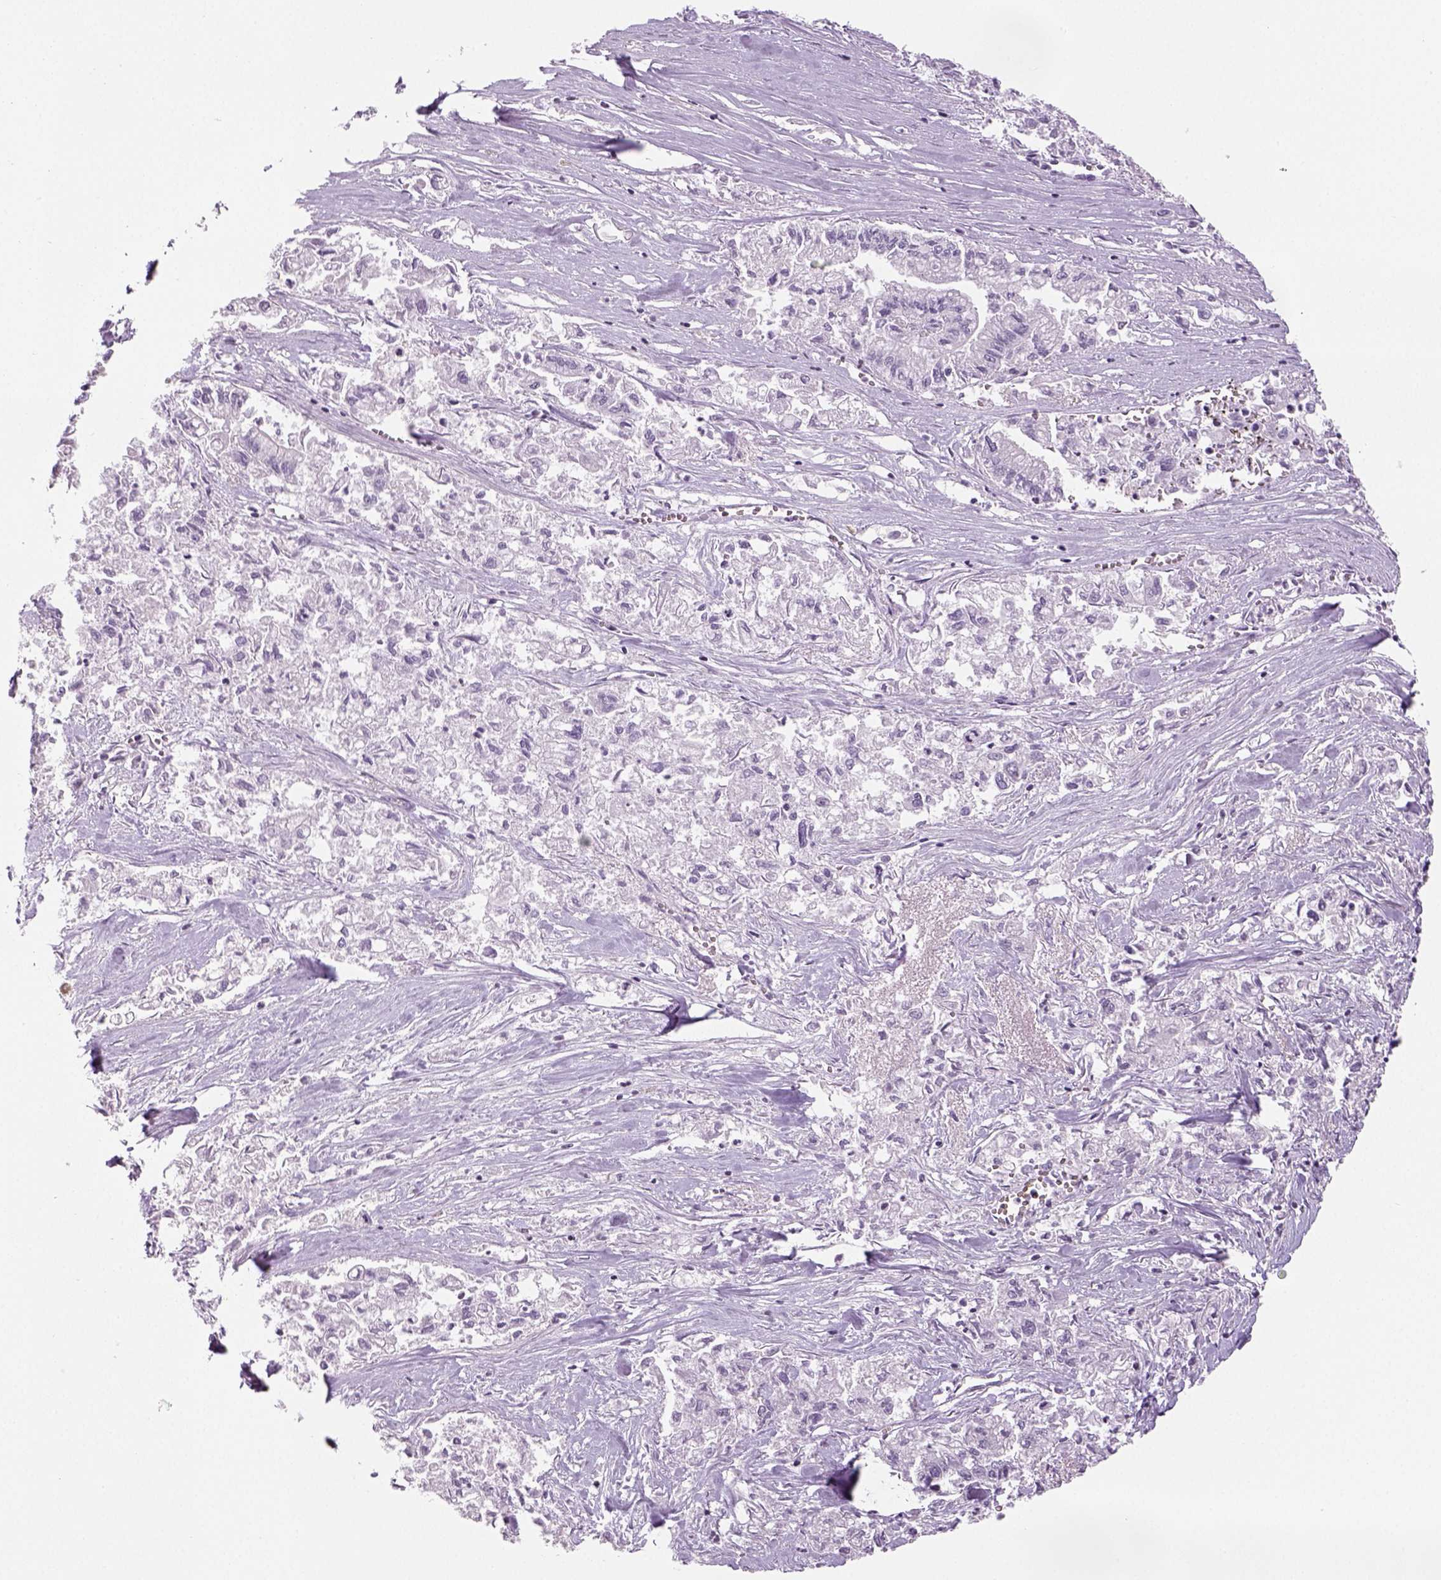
{"staining": {"intensity": "negative", "quantity": "none", "location": "none"}, "tissue": "pancreatic cancer", "cell_type": "Tumor cells", "image_type": "cancer", "snomed": [{"axis": "morphology", "description": "Adenocarcinoma, NOS"}, {"axis": "topography", "description": "Pancreas"}], "caption": "Immunohistochemistry histopathology image of neoplastic tissue: pancreatic cancer (adenocarcinoma) stained with DAB (3,3'-diaminobenzidine) displays no significant protein staining in tumor cells.", "gene": "TSPAN7", "patient": {"sex": "male", "age": 72}}